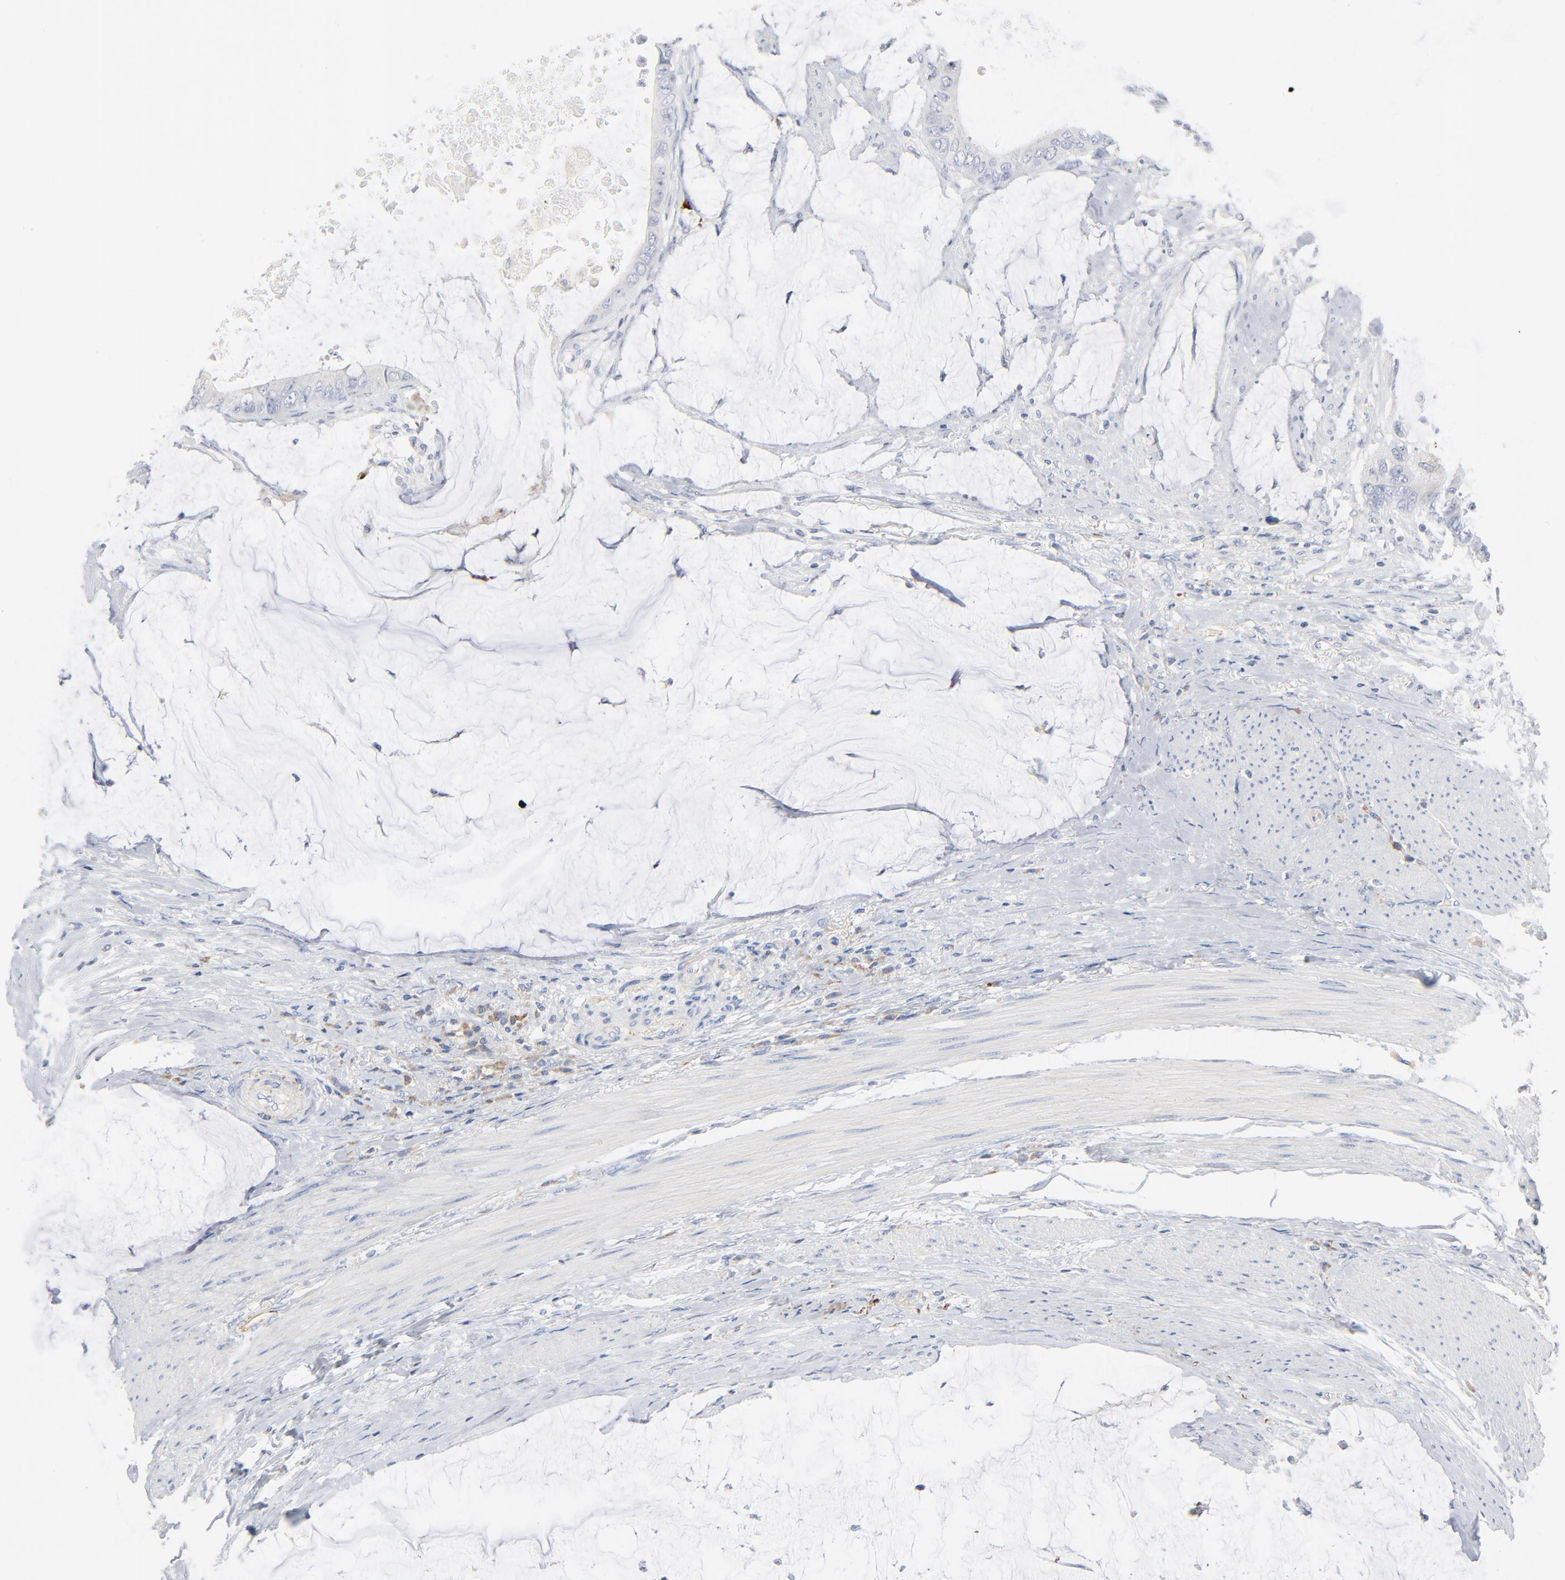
{"staining": {"intensity": "negative", "quantity": "none", "location": "none"}, "tissue": "colorectal cancer", "cell_type": "Tumor cells", "image_type": "cancer", "snomed": [{"axis": "morphology", "description": "Normal tissue, NOS"}, {"axis": "morphology", "description": "Adenocarcinoma, NOS"}, {"axis": "topography", "description": "Rectum"}, {"axis": "topography", "description": "Peripheral nerve tissue"}], "caption": "There is no significant expression in tumor cells of adenocarcinoma (colorectal). (DAB immunohistochemistry (IHC) with hematoxylin counter stain).", "gene": "GZMB", "patient": {"sex": "female", "age": 77}}